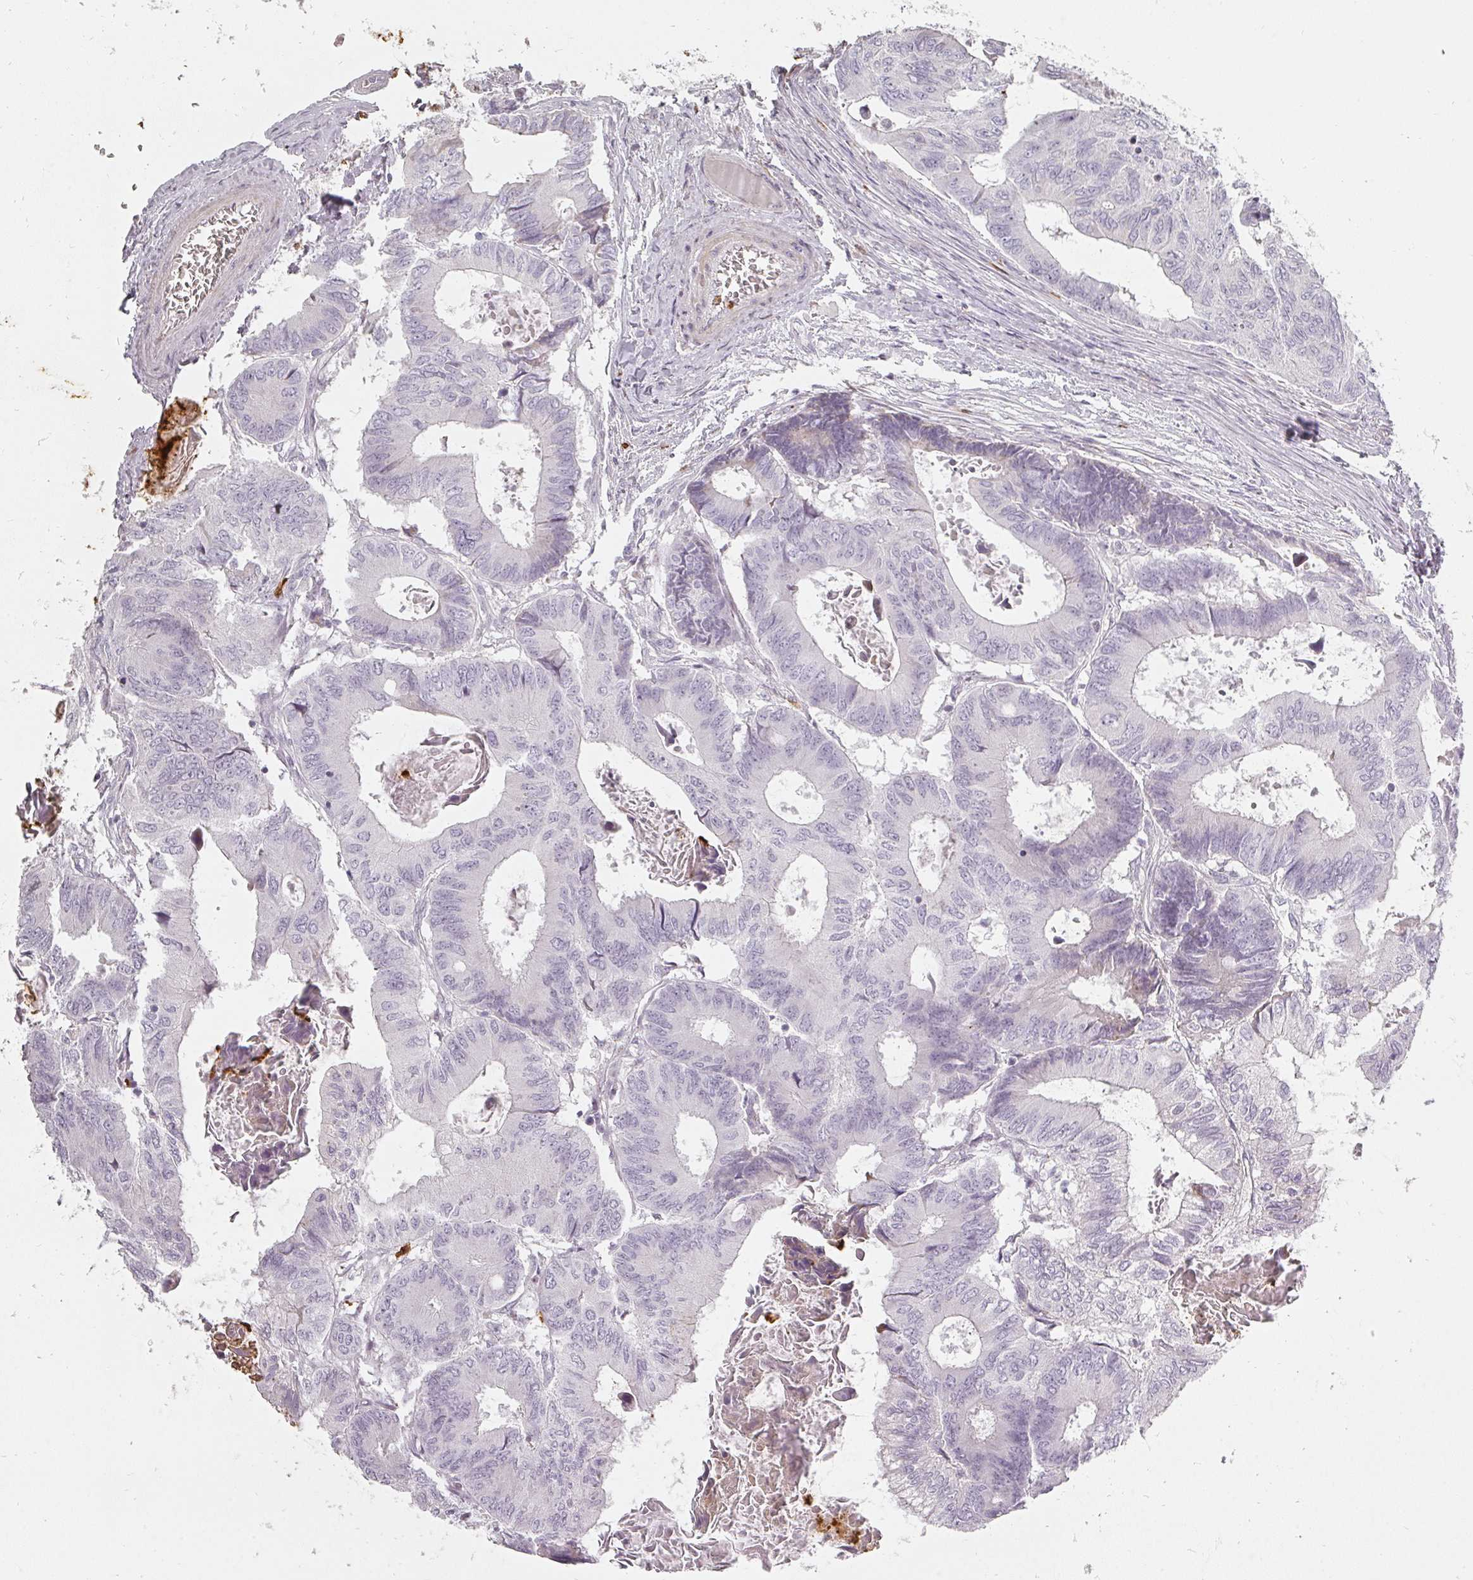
{"staining": {"intensity": "negative", "quantity": "none", "location": "none"}, "tissue": "colorectal cancer", "cell_type": "Tumor cells", "image_type": "cancer", "snomed": [{"axis": "morphology", "description": "Adenocarcinoma, NOS"}, {"axis": "topography", "description": "Colon"}], "caption": "The photomicrograph reveals no staining of tumor cells in colorectal cancer.", "gene": "BIK", "patient": {"sex": "male", "age": 85}}